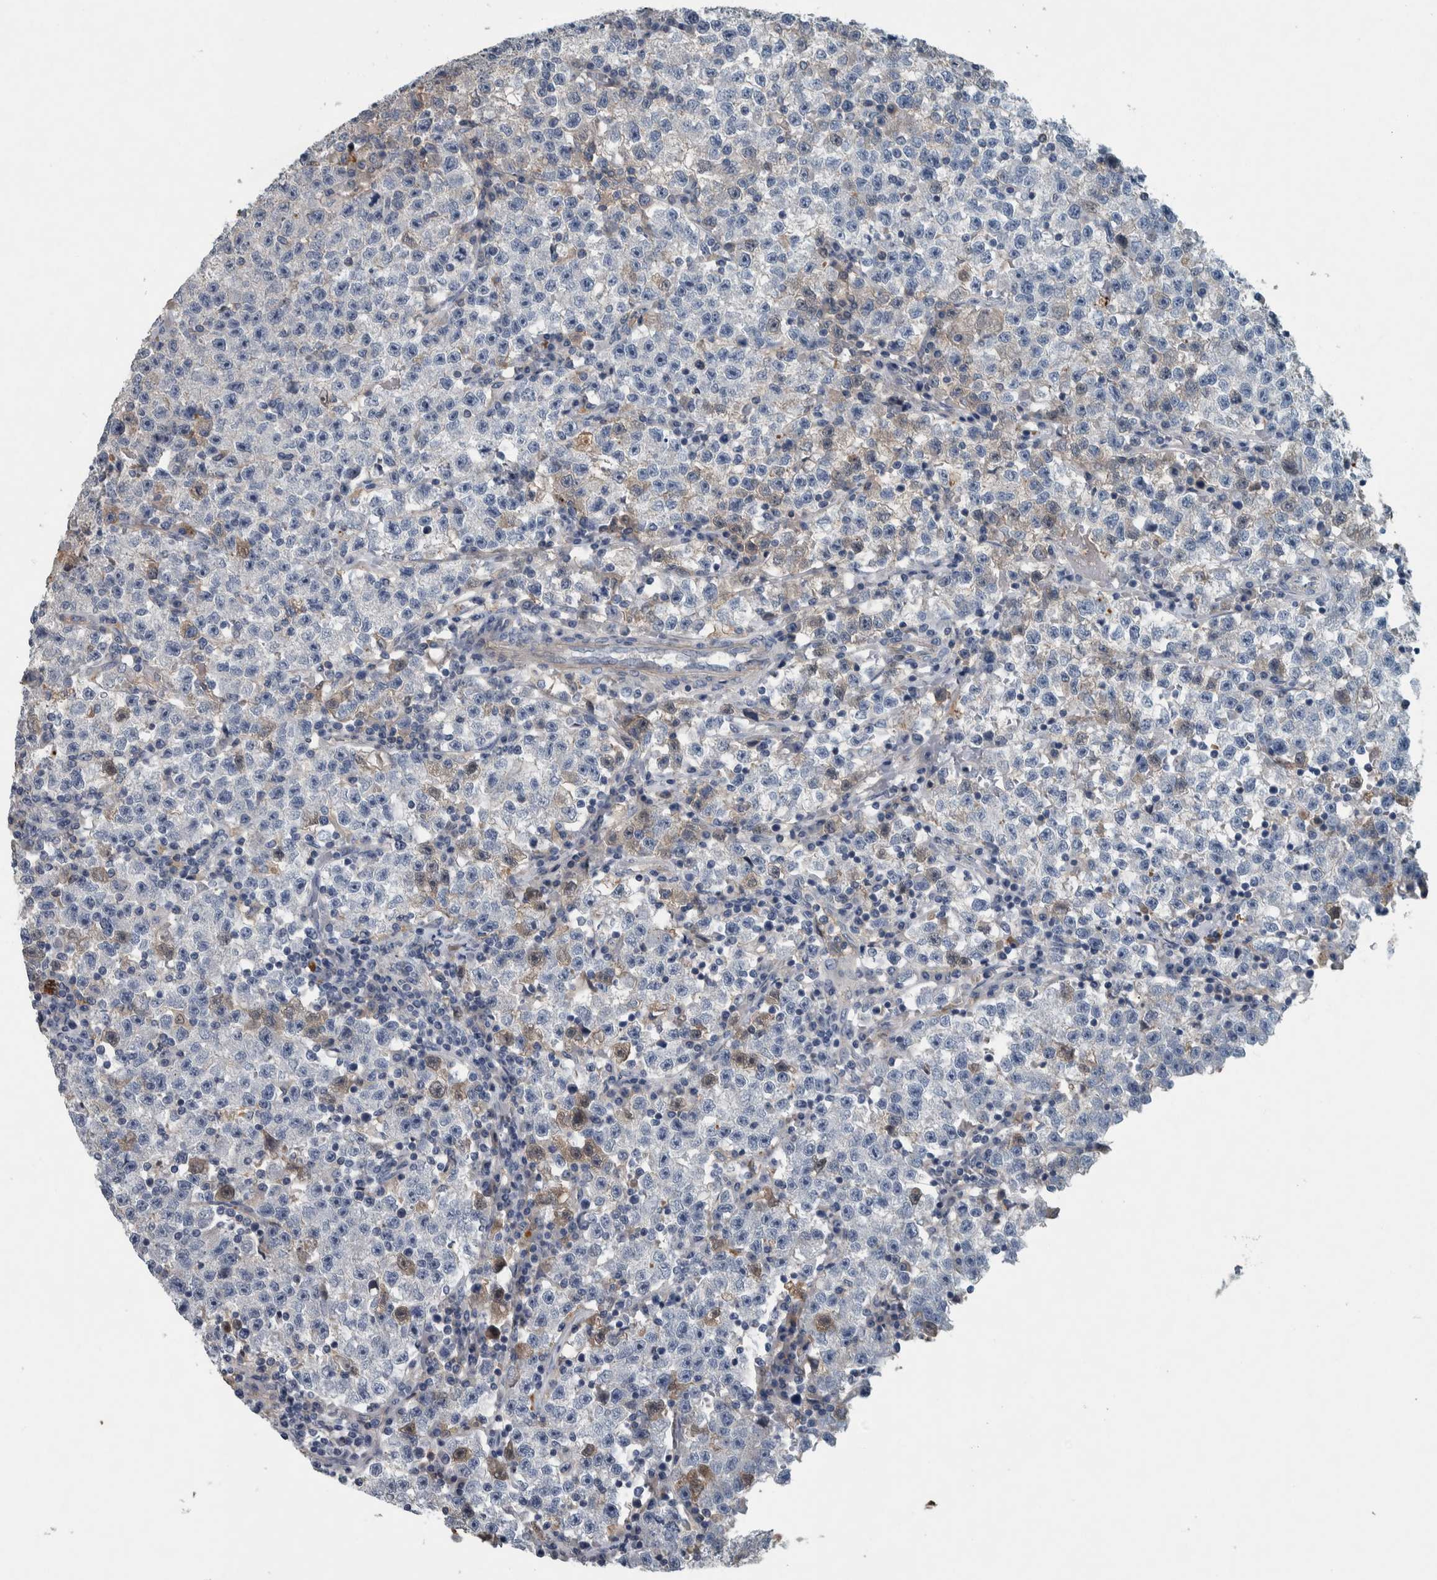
{"staining": {"intensity": "negative", "quantity": "none", "location": "none"}, "tissue": "testis cancer", "cell_type": "Tumor cells", "image_type": "cancer", "snomed": [{"axis": "morphology", "description": "Seminoma, NOS"}, {"axis": "topography", "description": "Testis"}], "caption": "Immunohistochemistry (IHC) of human testis seminoma displays no expression in tumor cells.", "gene": "SERPINC1", "patient": {"sex": "male", "age": 22}}